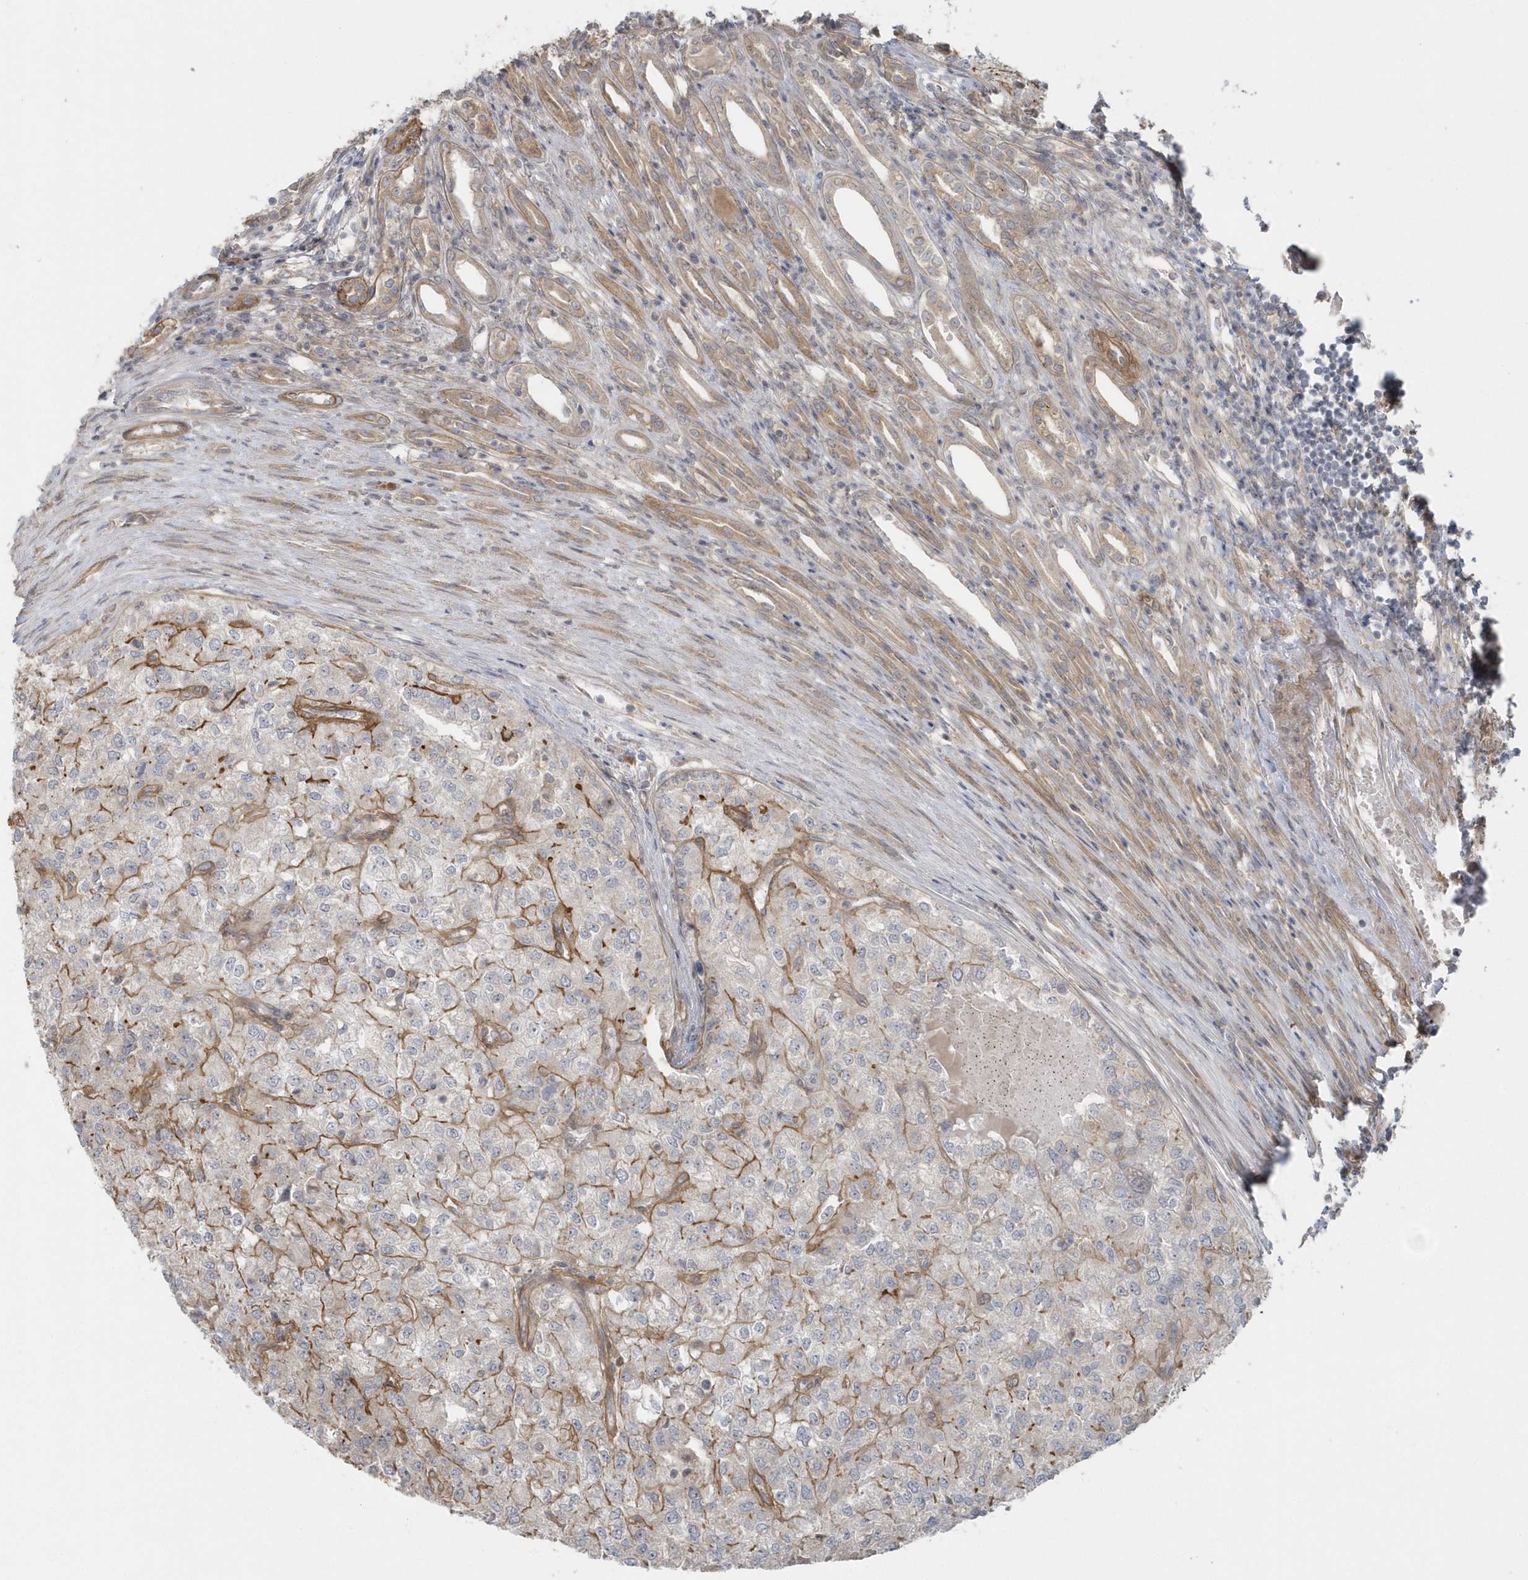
{"staining": {"intensity": "moderate", "quantity": "<25%", "location": "cytoplasmic/membranous"}, "tissue": "renal cancer", "cell_type": "Tumor cells", "image_type": "cancer", "snomed": [{"axis": "morphology", "description": "Adenocarcinoma, NOS"}, {"axis": "topography", "description": "Kidney"}], "caption": "This micrograph displays immunohistochemistry staining of renal cancer, with low moderate cytoplasmic/membranous staining in approximately <25% of tumor cells.", "gene": "ACTR1A", "patient": {"sex": "female", "age": 54}}